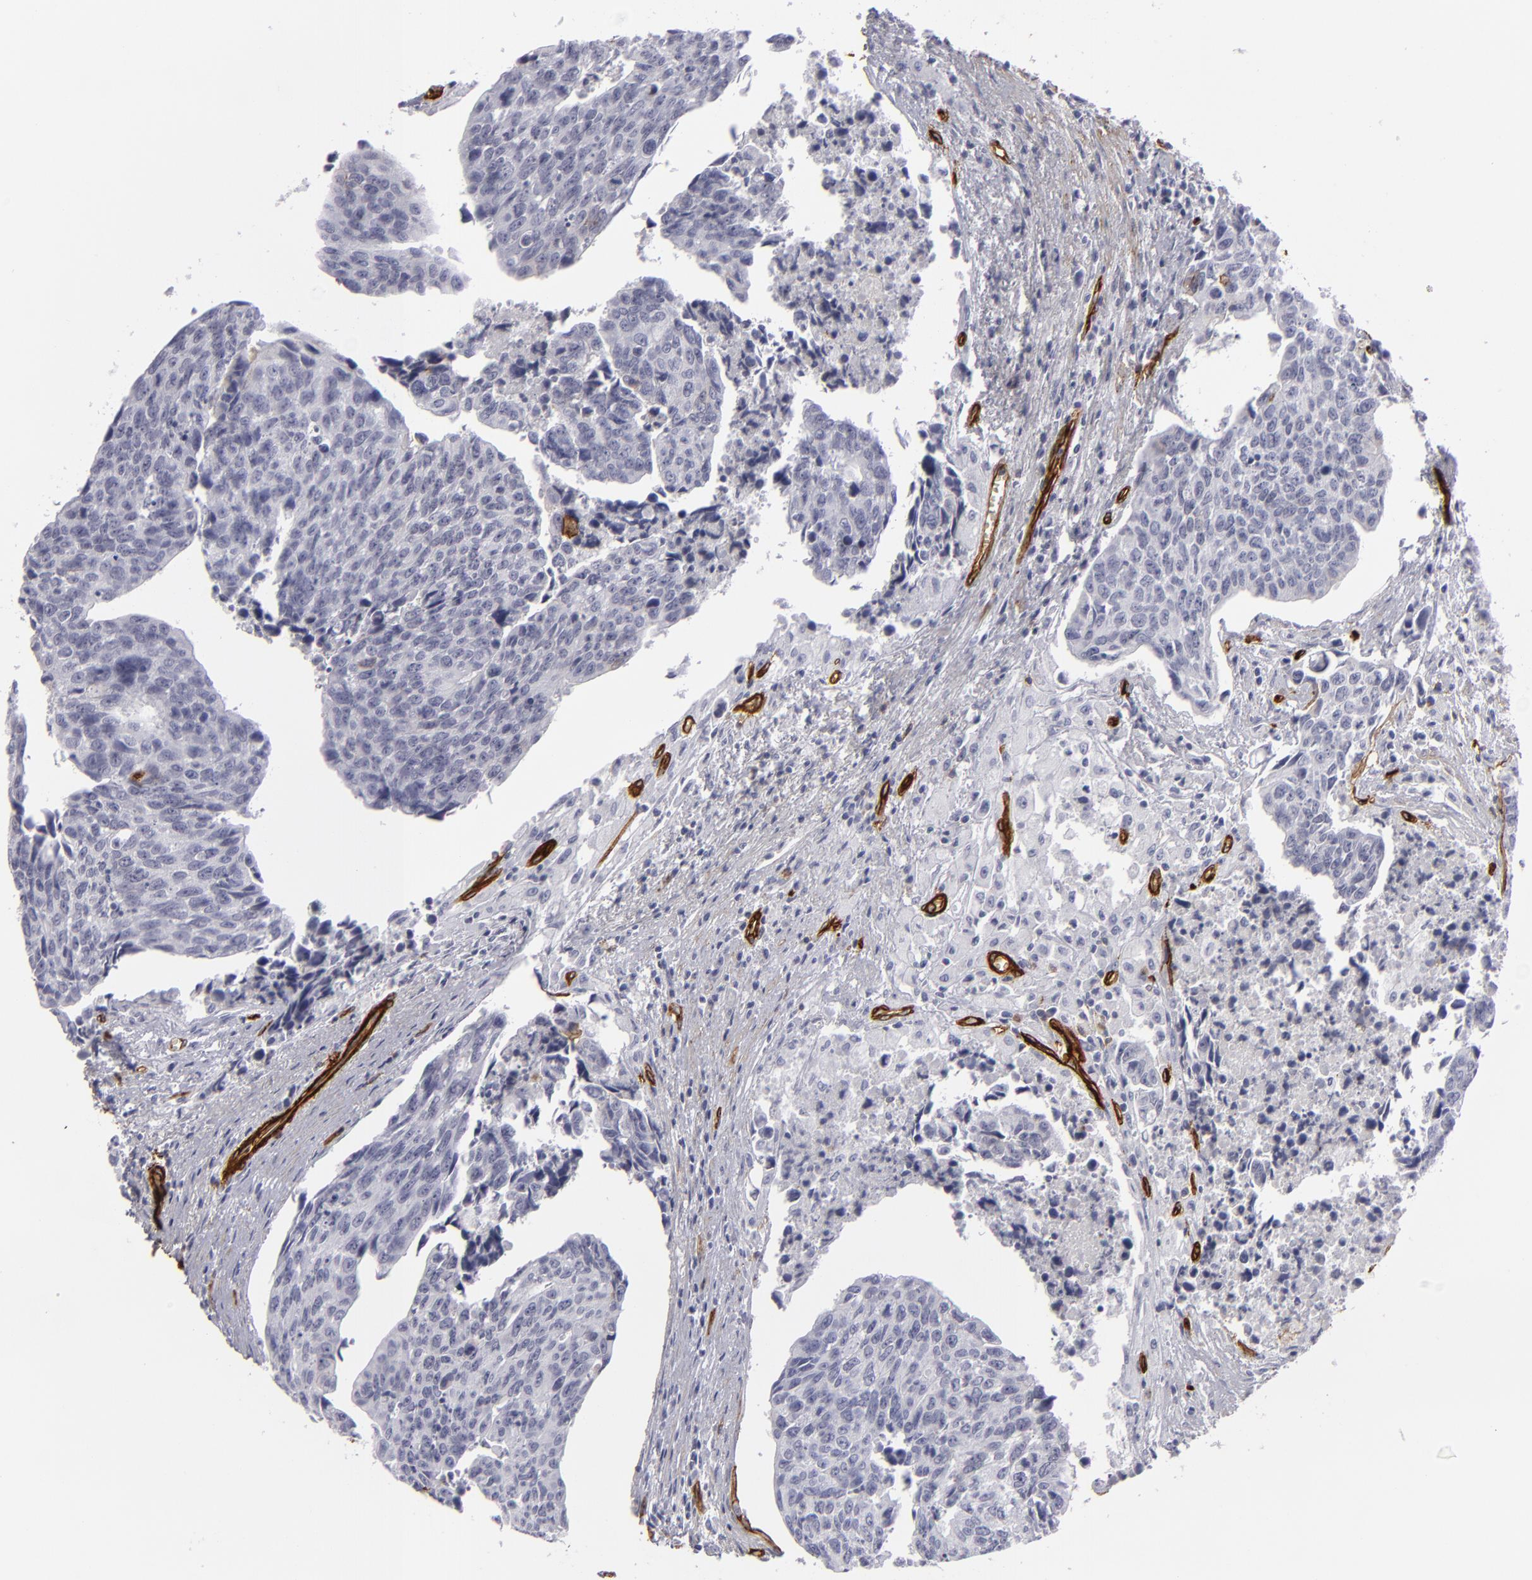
{"staining": {"intensity": "negative", "quantity": "none", "location": "none"}, "tissue": "urothelial cancer", "cell_type": "Tumor cells", "image_type": "cancer", "snomed": [{"axis": "morphology", "description": "Urothelial carcinoma, High grade"}, {"axis": "topography", "description": "Urinary bladder"}], "caption": "Tumor cells show no significant protein expression in urothelial cancer.", "gene": "MCAM", "patient": {"sex": "male", "age": 81}}